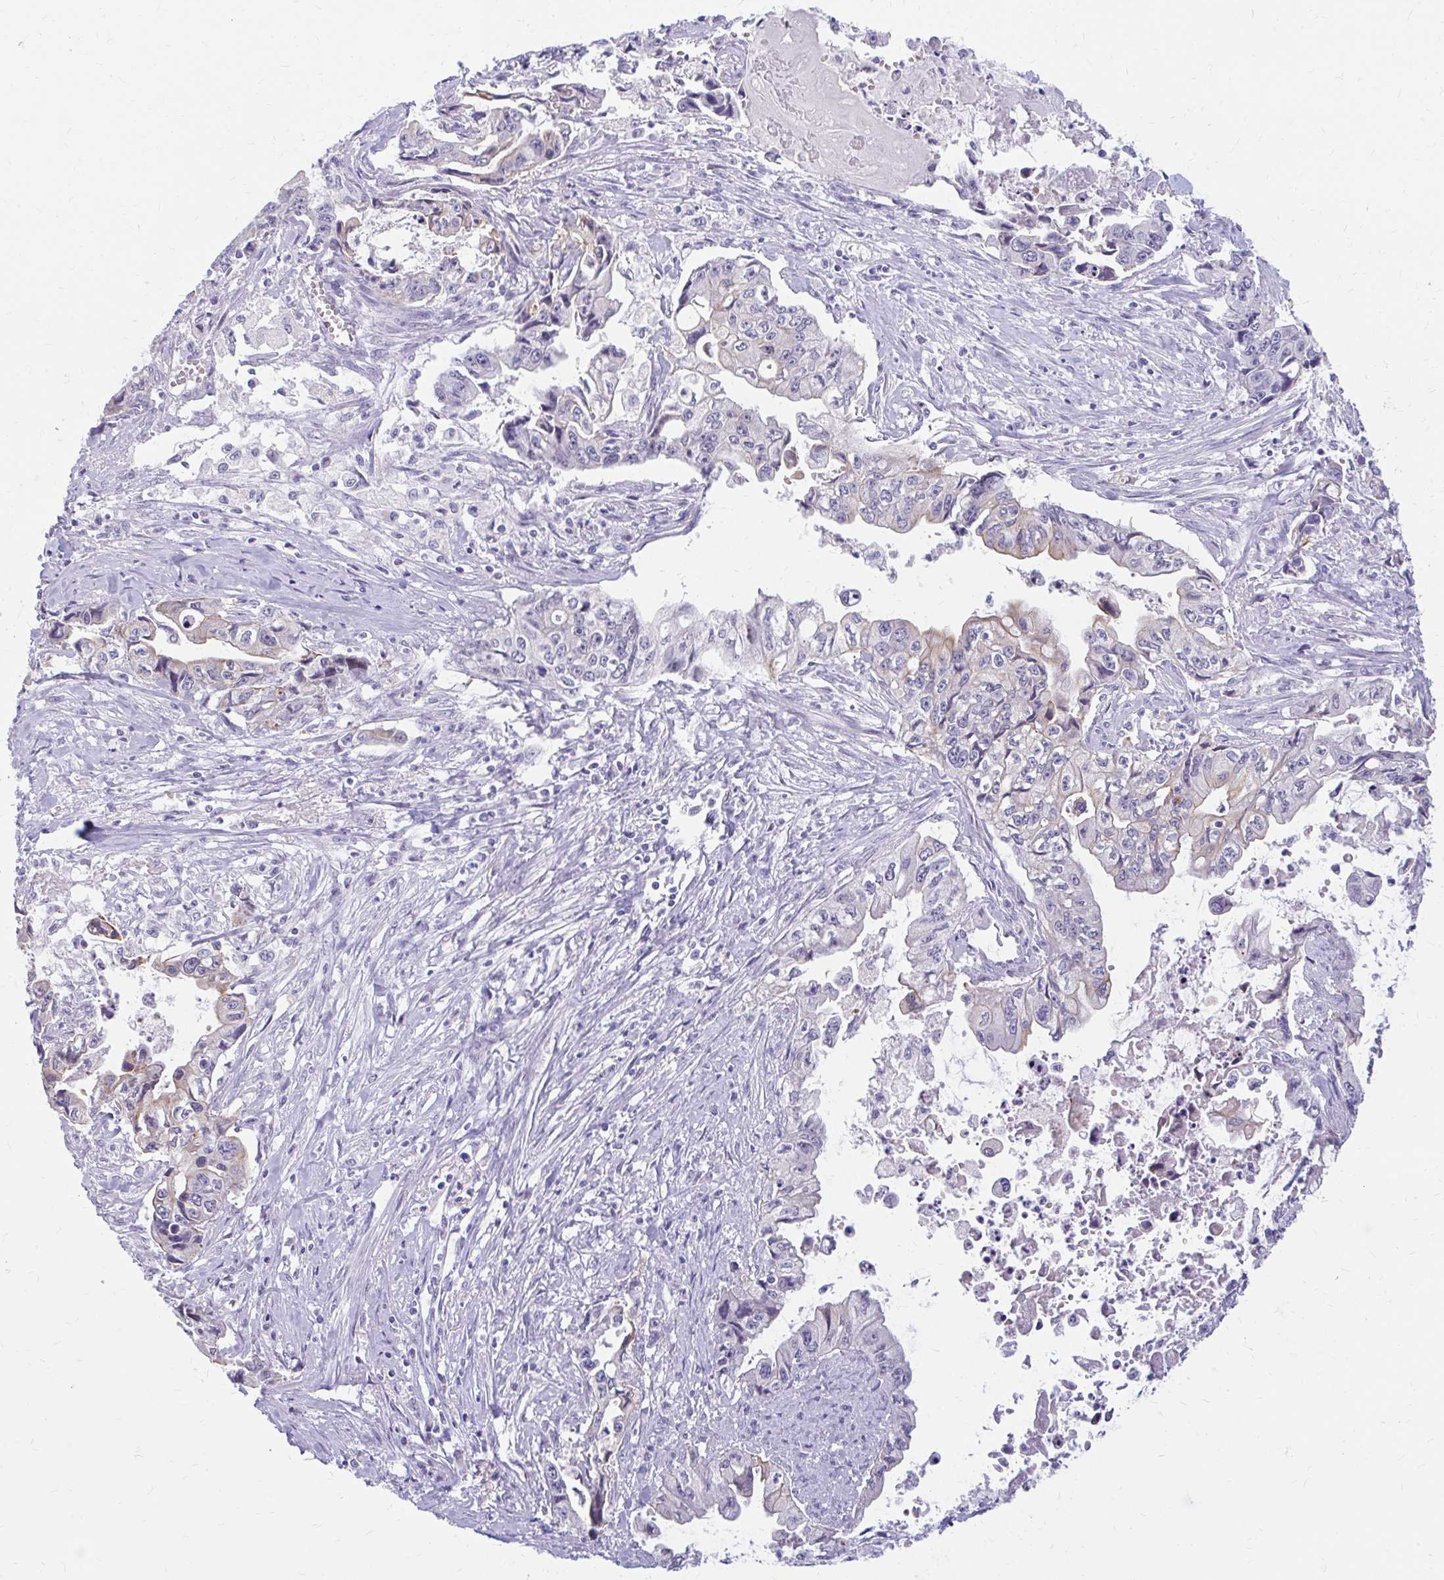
{"staining": {"intensity": "weak", "quantity": "<25%", "location": "cytoplasmic/membranous"}, "tissue": "pancreatic cancer", "cell_type": "Tumor cells", "image_type": "cancer", "snomed": [{"axis": "morphology", "description": "Adenocarcinoma, NOS"}, {"axis": "topography", "description": "Pancreas"}], "caption": "This is a histopathology image of immunohistochemistry (IHC) staining of pancreatic cancer, which shows no positivity in tumor cells.", "gene": "RGS16", "patient": {"sex": "male", "age": 66}}